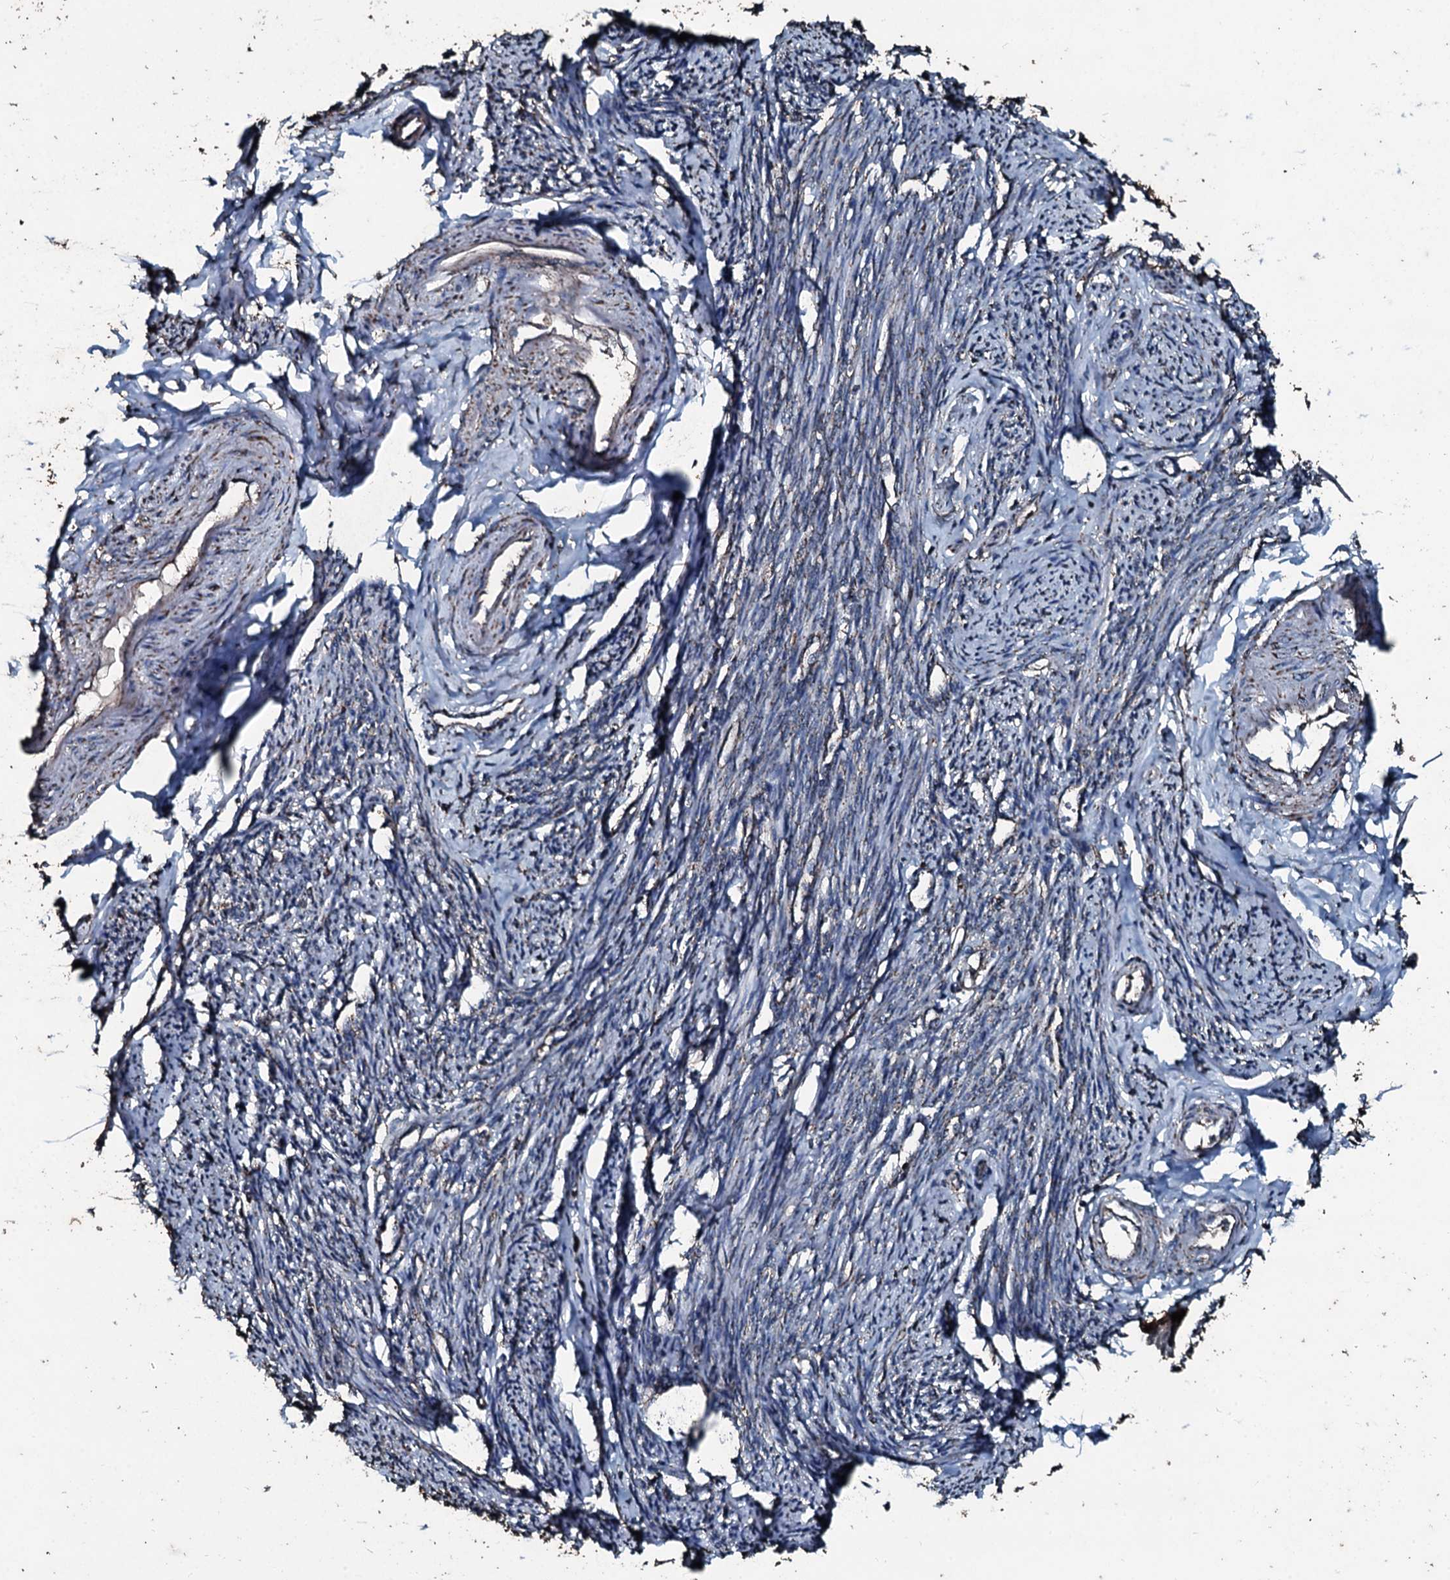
{"staining": {"intensity": "weak", "quantity": "25%-75%", "location": "cytoplasmic/membranous,nuclear"}, "tissue": "smooth muscle", "cell_type": "Smooth muscle cells", "image_type": "normal", "snomed": [{"axis": "morphology", "description": "Normal tissue, NOS"}, {"axis": "topography", "description": "Smooth muscle"}, {"axis": "topography", "description": "Uterus"}], "caption": "Weak cytoplasmic/membranous,nuclear protein expression is appreciated in about 25%-75% of smooth muscle cells in smooth muscle. The staining was performed using DAB, with brown indicating positive protein expression. Nuclei are stained blue with hematoxylin.", "gene": "FAAP24", "patient": {"sex": "female", "age": 59}}